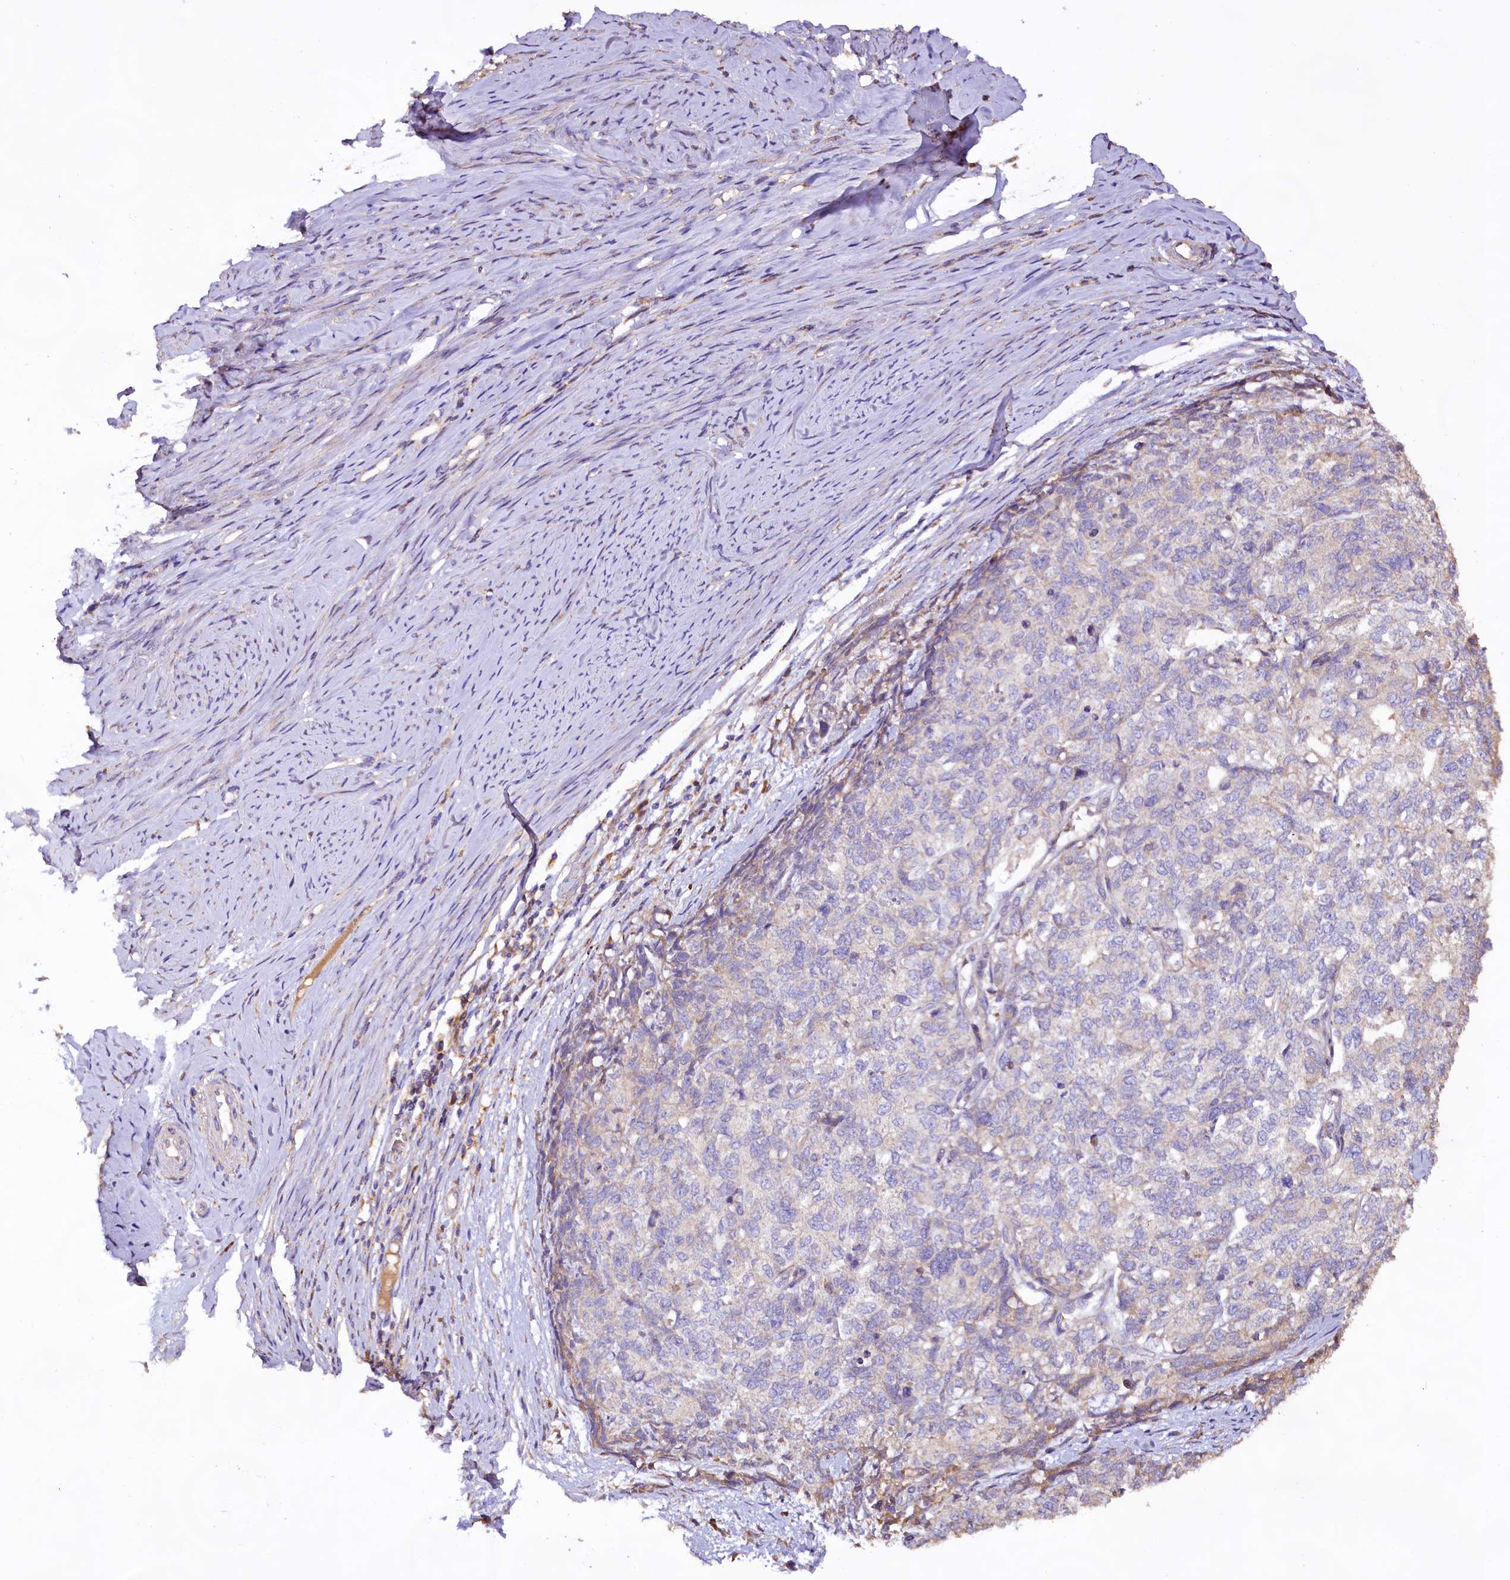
{"staining": {"intensity": "negative", "quantity": "none", "location": "none"}, "tissue": "cervical cancer", "cell_type": "Tumor cells", "image_type": "cancer", "snomed": [{"axis": "morphology", "description": "Squamous cell carcinoma, NOS"}, {"axis": "topography", "description": "Cervix"}], "caption": "Cervical cancer (squamous cell carcinoma) stained for a protein using IHC demonstrates no positivity tumor cells.", "gene": "DMXL2", "patient": {"sex": "female", "age": 63}}